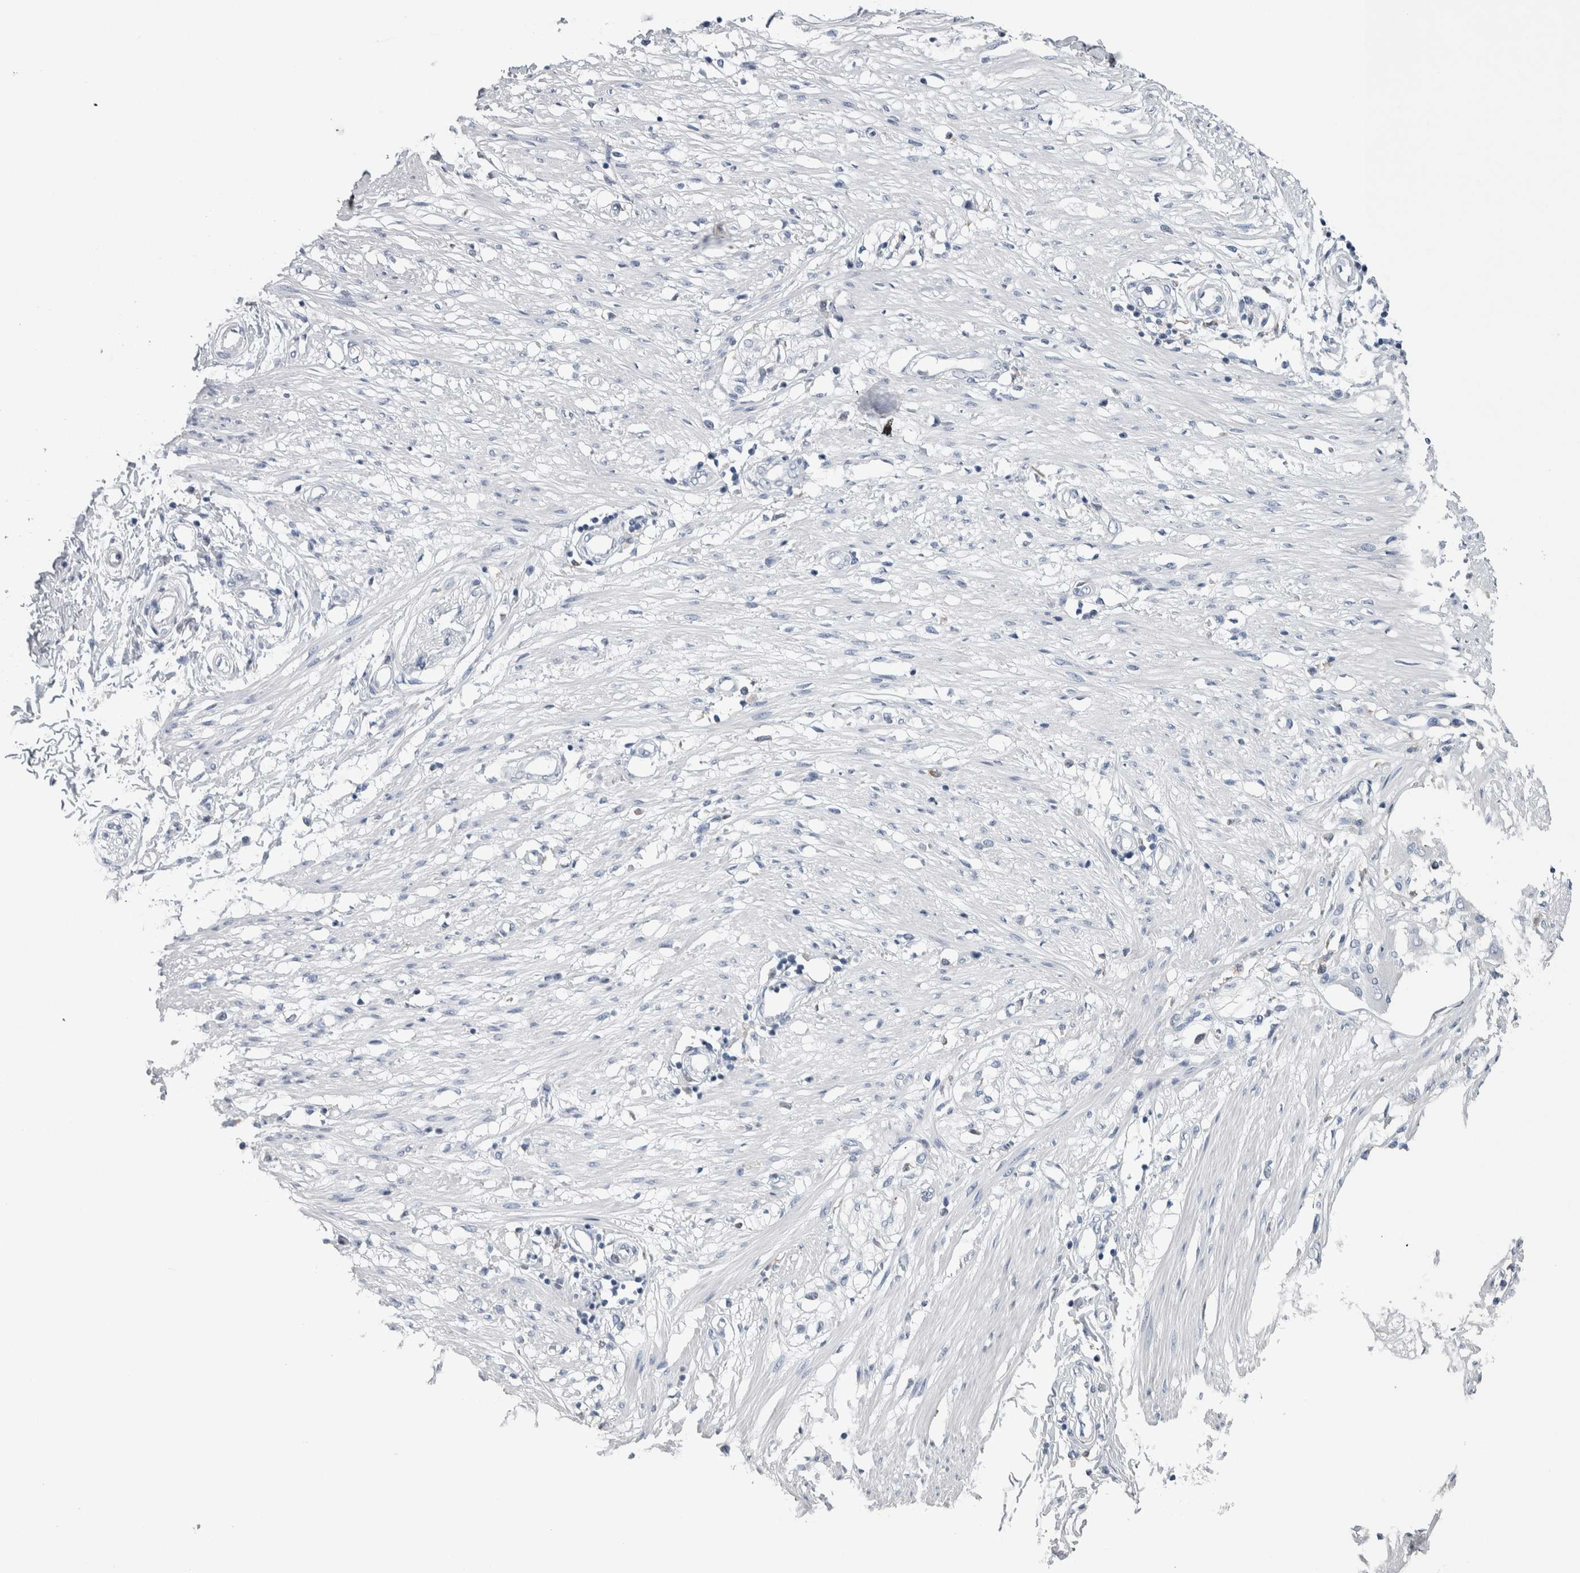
{"staining": {"intensity": "negative", "quantity": "none", "location": "none"}, "tissue": "adipose tissue", "cell_type": "Adipocytes", "image_type": "normal", "snomed": [{"axis": "morphology", "description": "Normal tissue, NOS"}, {"axis": "morphology", "description": "Adenocarcinoma, NOS"}, {"axis": "topography", "description": "Colon"}, {"axis": "topography", "description": "Peripheral nerve tissue"}], "caption": "IHC of benign adipose tissue shows no staining in adipocytes.", "gene": "SKAP2", "patient": {"sex": "male", "age": 14}}